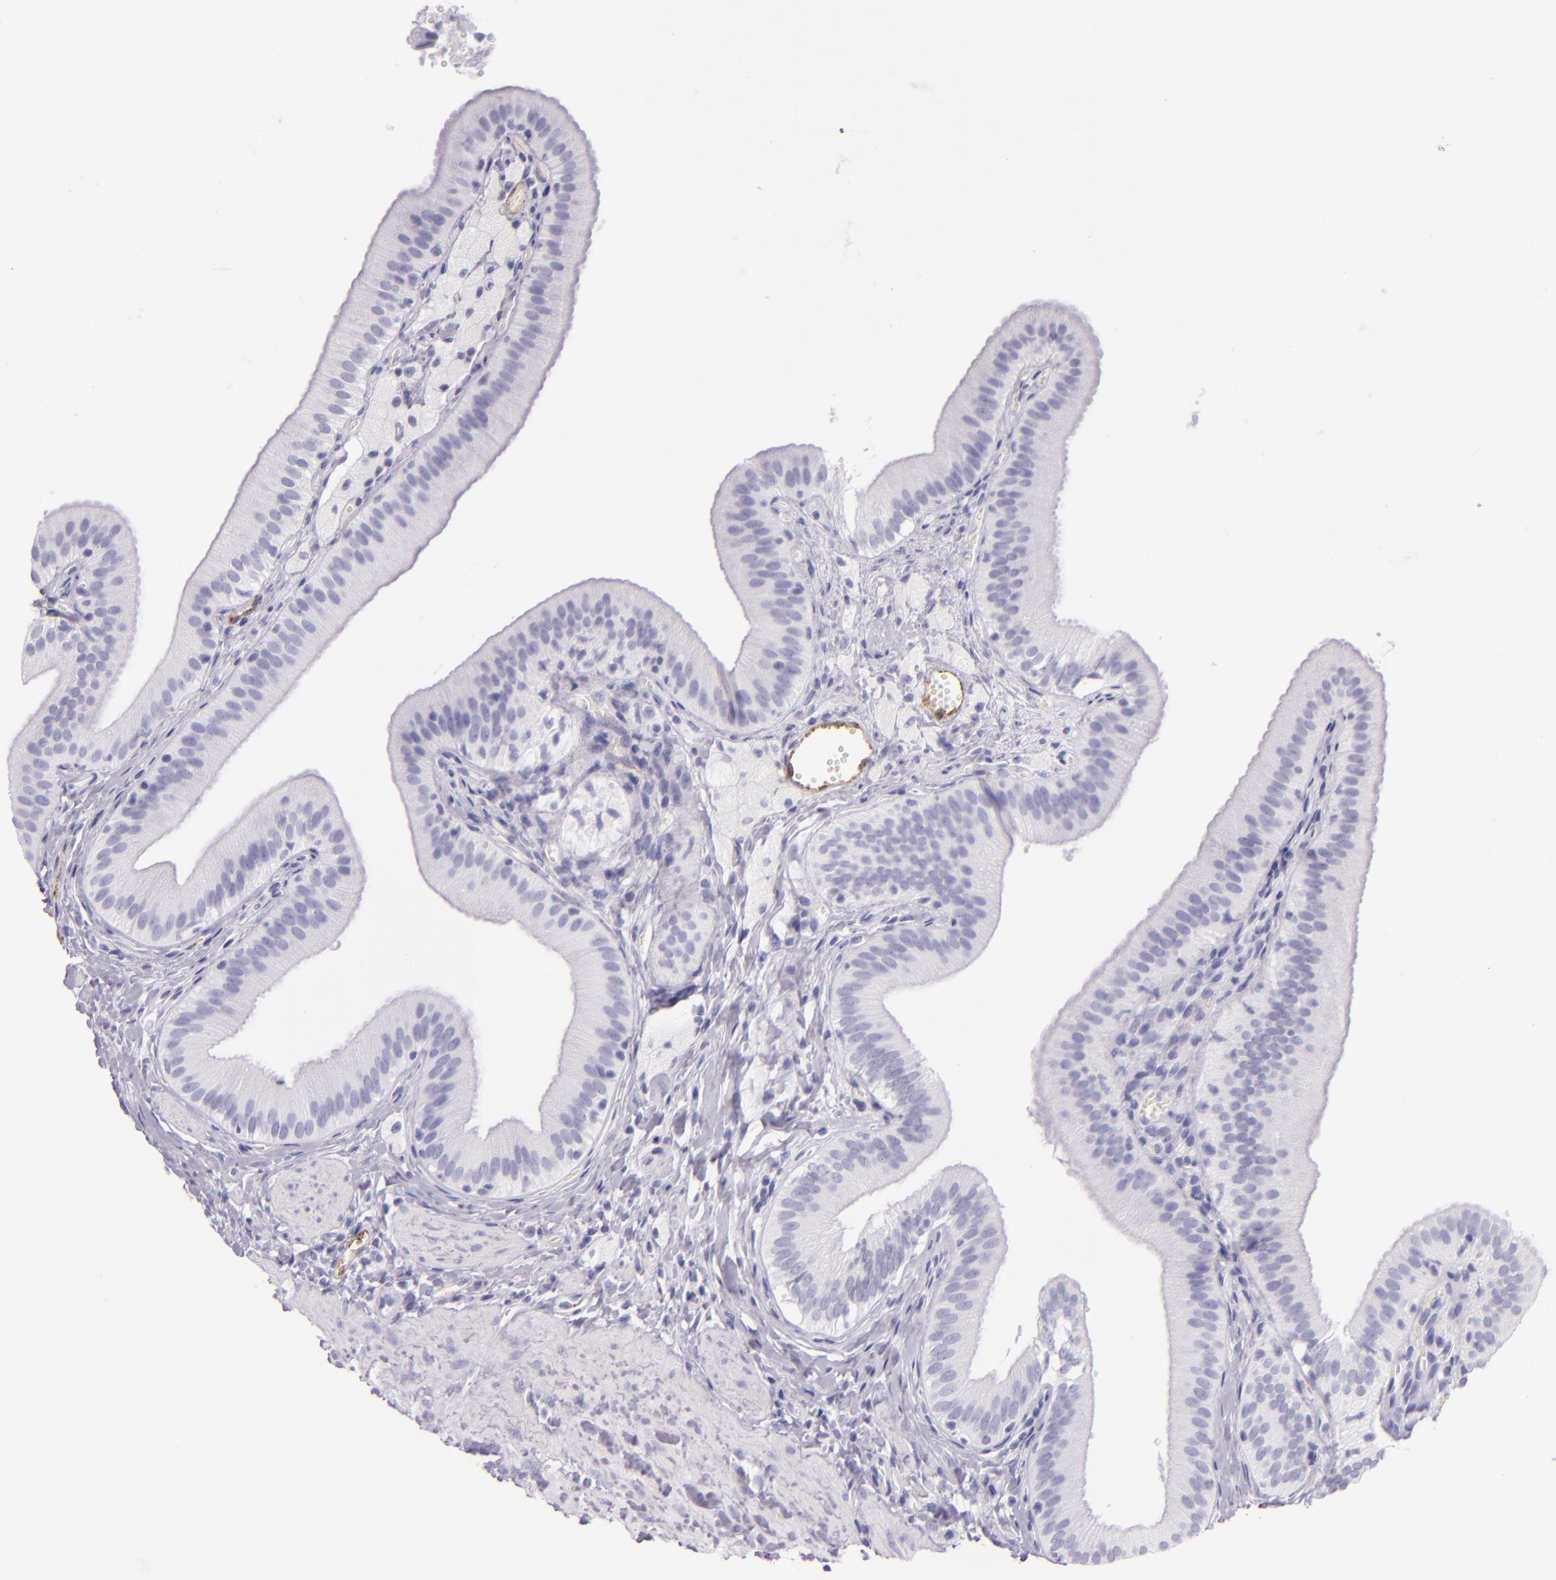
{"staining": {"intensity": "negative", "quantity": "none", "location": "none"}, "tissue": "gallbladder", "cell_type": "Glandular cells", "image_type": "normal", "snomed": [{"axis": "morphology", "description": "Normal tissue, NOS"}, {"axis": "topography", "description": "Gallbladder"}], "caption": "Immunohistochemical staining of normal gallbladder demonstrates no significant expression in glandular cells. (Immunohistochemistry, brightfield microscopy, high magnification).", "gene": "SELP", "patient": {"sex": "female", "age": 24}}